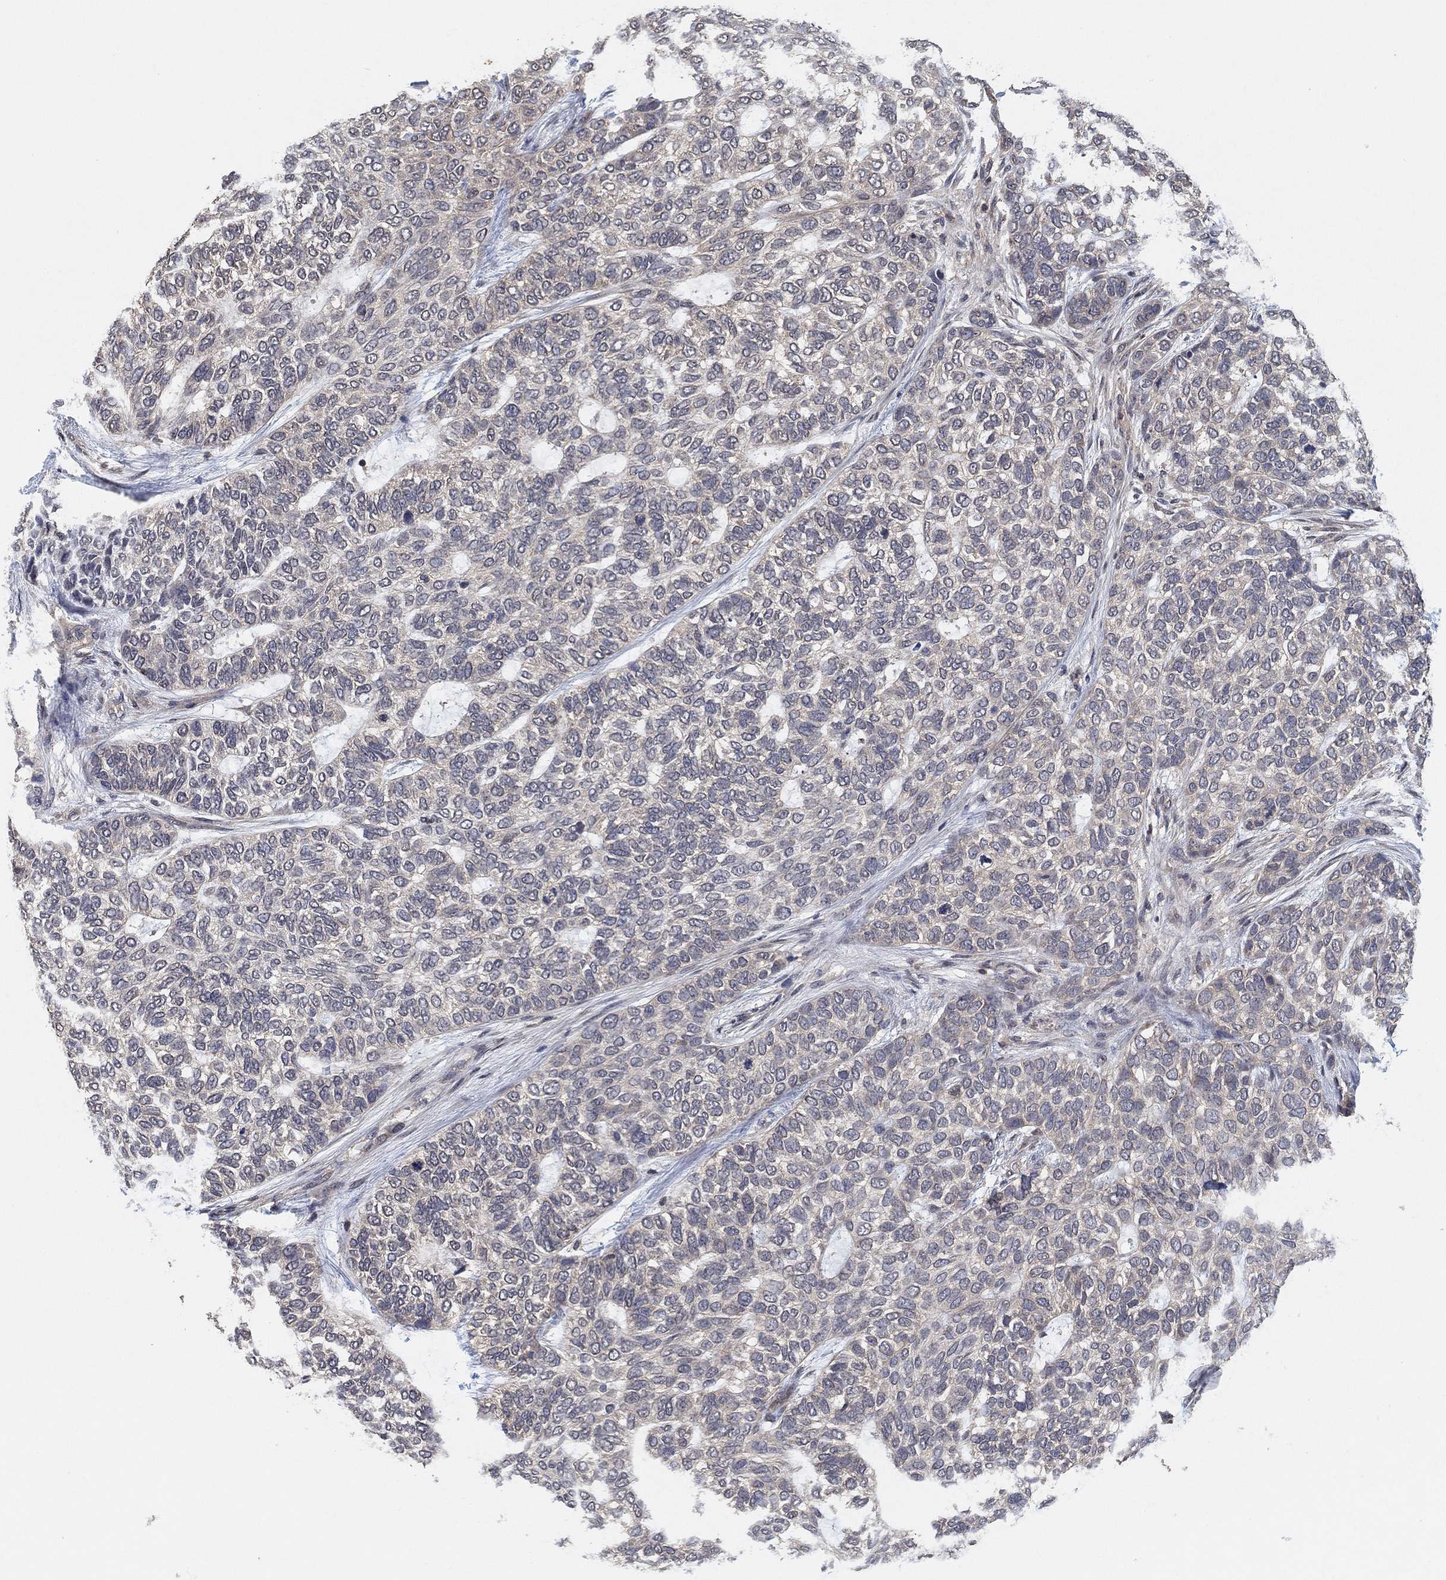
{"staining": {"intensity": "negative", "quantity": "none", "location": "none"}, "tissue": "skin cancer", "cell_type": "Tumor cells", "image_type": "cancer", "snomed": [{"axis": "morphology", "description": "Basal cell carcinoma"}, {"axis": "topography", "description": "Skin"}], "caption": "The histopathology image reveals no significant positivity in tumor cells of skin basal cell carcinoma.", "gene": "CCDC43", "patient": {"sex": "female", "age": 65}}